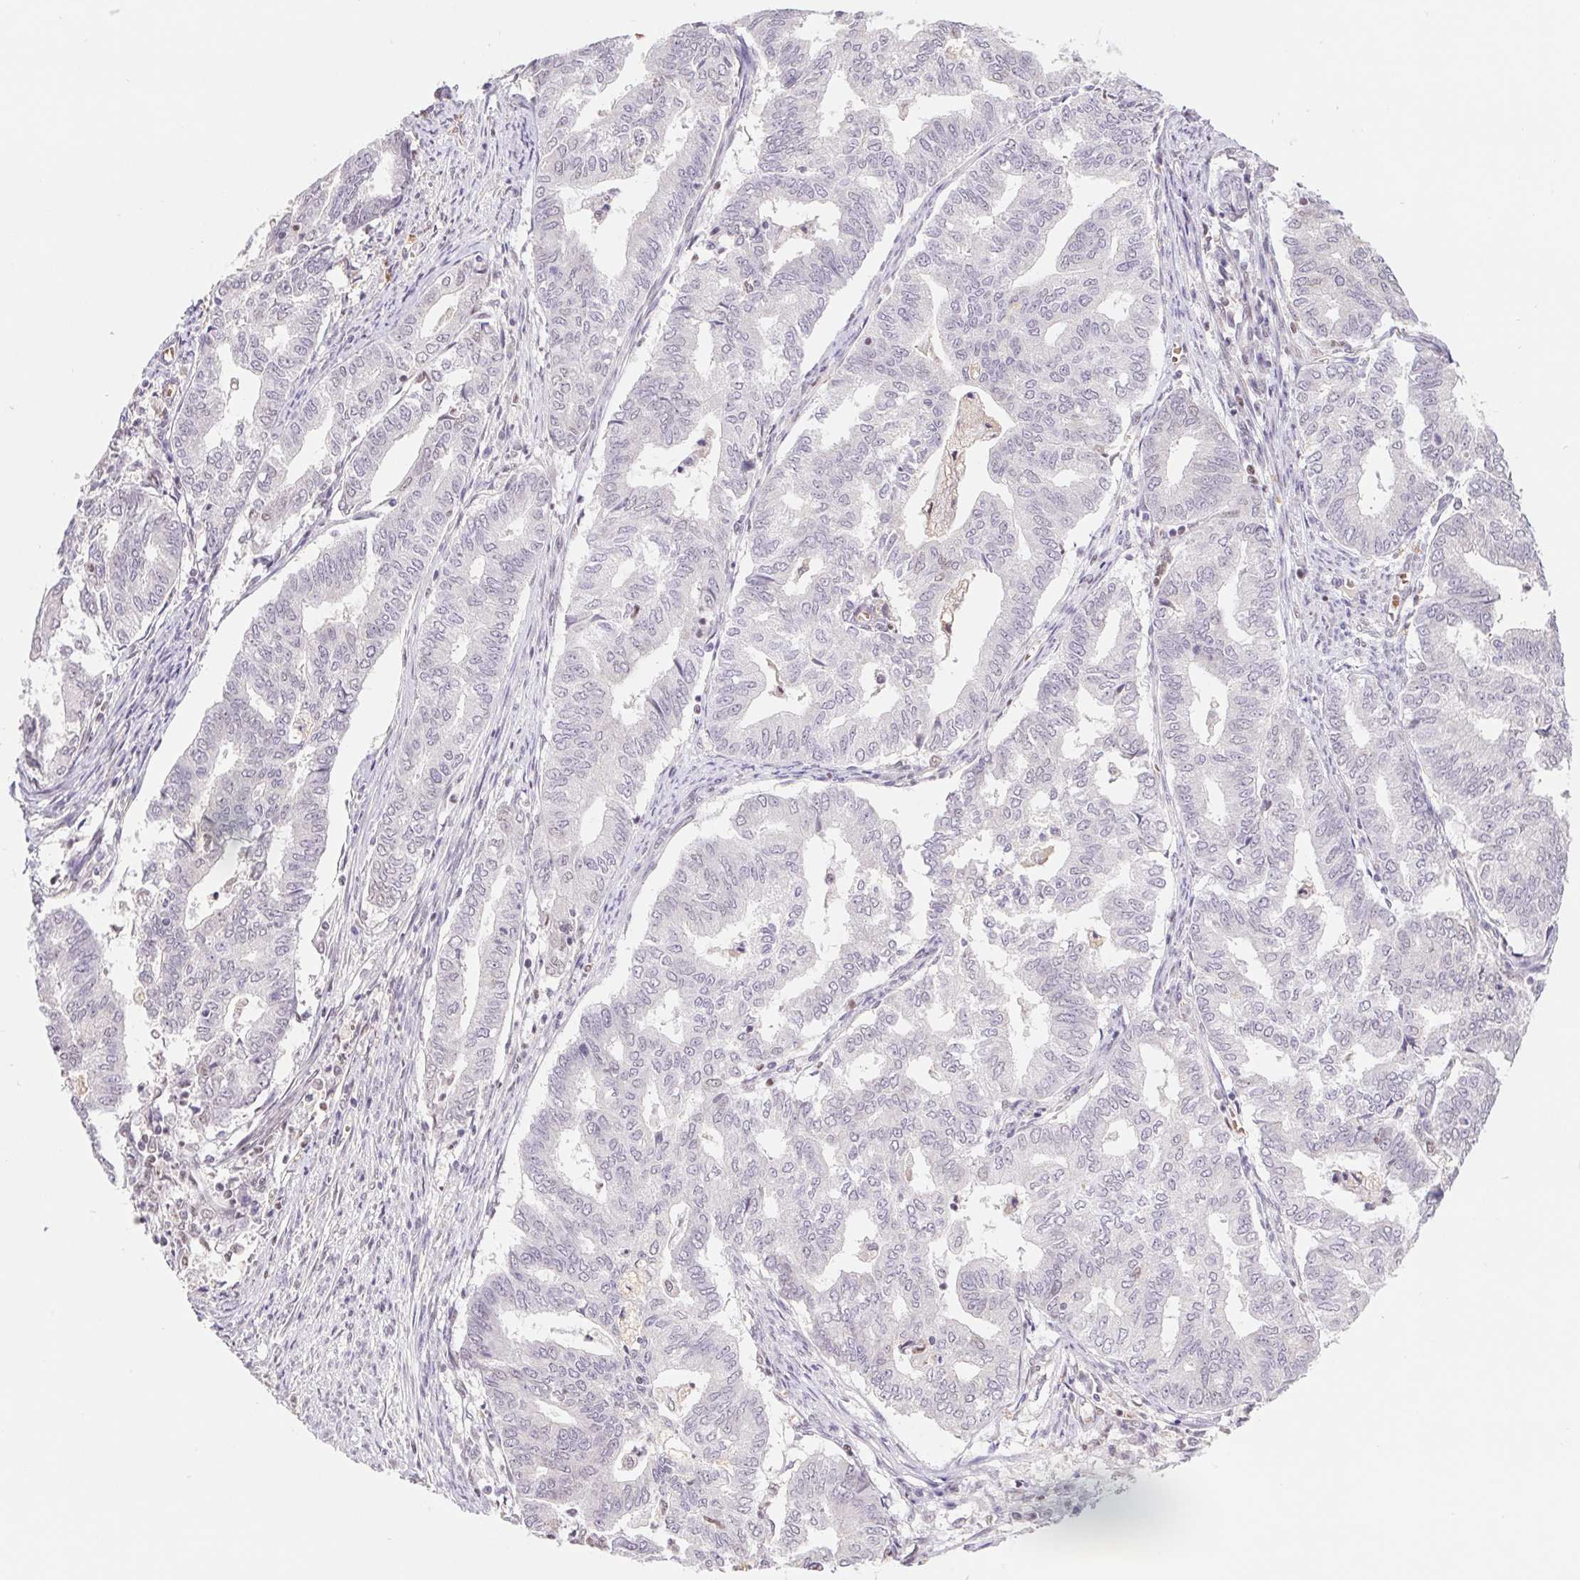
{"staining": {"intensity": "negative", "quantity": "none", "location": "none"}, "tissue": "endometrial cancer", "cell_type": "Tumor cells", "image_type": "cancer", "snomed": [{"axis": "morphology", "description": "Adenocarcinoma, NOS"}, {"axis": "topography", "description": "Endometrium"}], "caption": "The photomicrograph displays no staining of tumor cells in endometrial adenocarcinoma.", "gene": "TRERF1", "patient": {"sex": "female", "age": 79}}